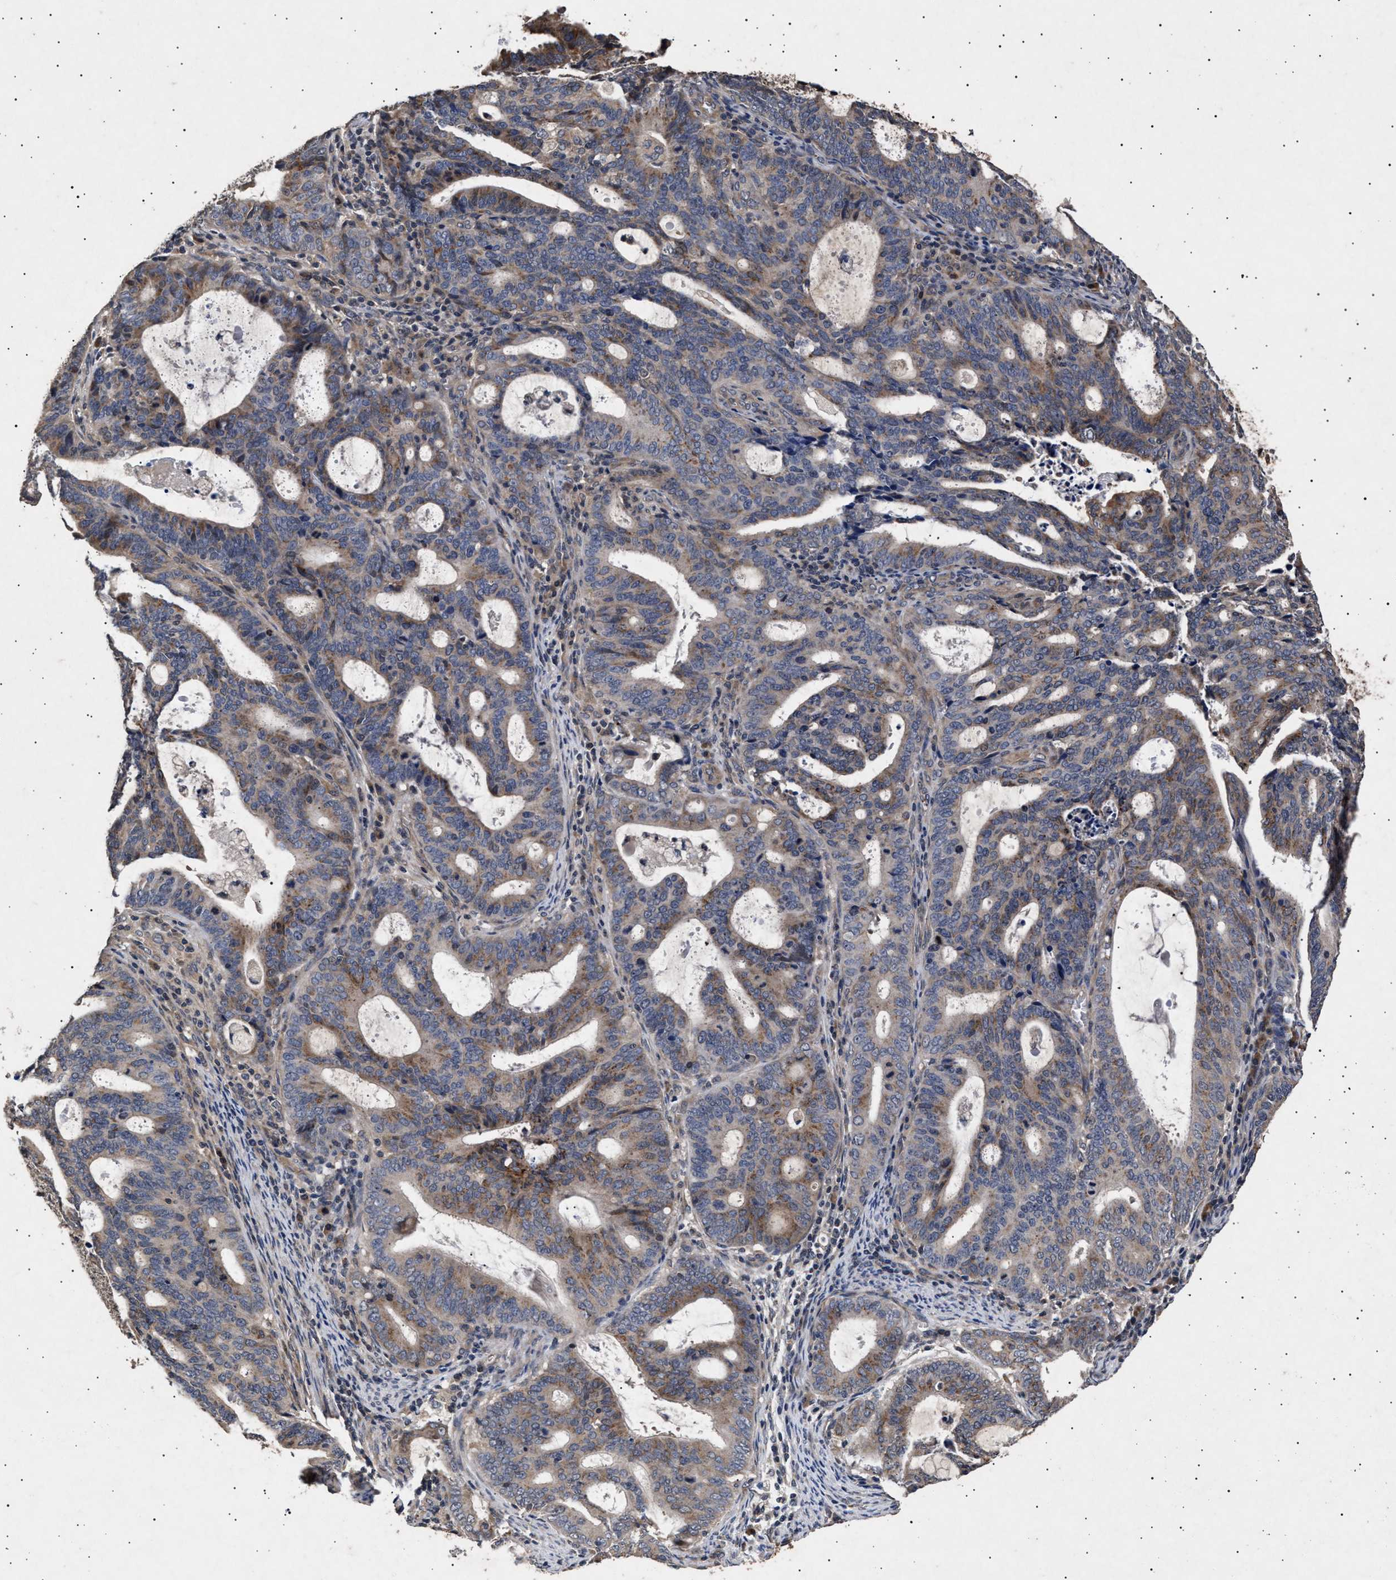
{"staining": {"intensity": "moderate", "quantity": "25%-75%", "location": "cytoplasmic/membranous"}, "tissue": "endometrial cancer", "cell_type": "Tumor cells", "image_type": "cancer", "snomed": [{"axis": "morphology", "description": "Adenocarcinoma, NOS"}, {"axis": "topography", "description": "Uterus"}], "caption": "Immunohistochemistry micrograph of neoplastic tissue: human adenocarcinoma (endometrial) stained using immunohistochemistry (IHC) displays medium levels of moderate protein expression localized specifically in the cytoplasmic/membranous of tumor cells, appearing as a cytoplasmic/membranous brown color.", "gene": "ITGB5", "patient": {"sex": "female", "age": 83}}